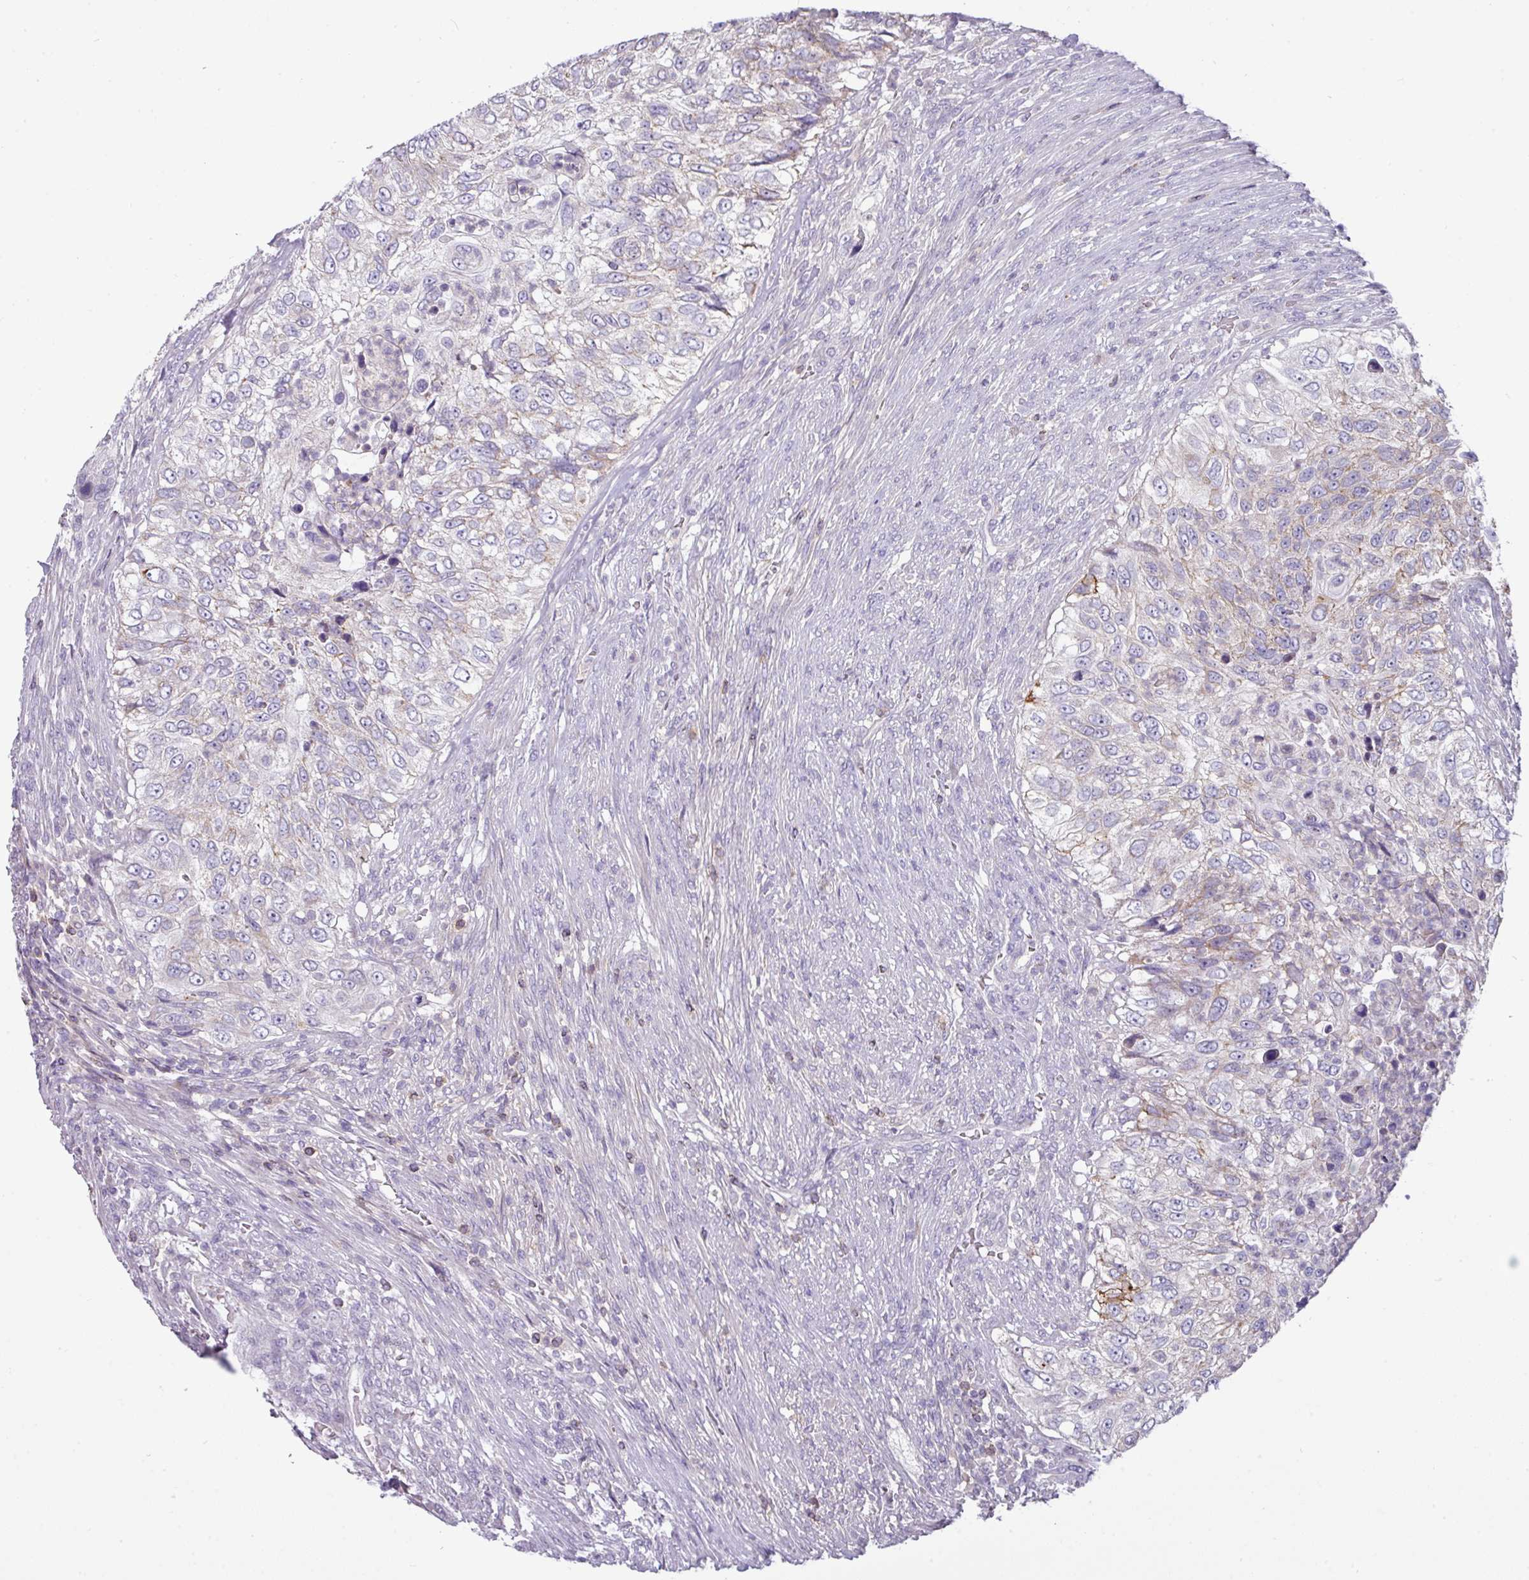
{"staining": {"intensity": "negative", "quantity": "none", "location": "none"}, "tissue": "urothelial cancer", "cell_type": "Tumor cells", "image_type": "cancer", "snomed": [{"axis": "morphology", "description": "Urothelial carcinoma, High grade"}, {"axis": "topography", "description": "Urinary bladder"}], "caption": "Immunohistochemistry of urothelial carcinoma (high-grade) displays no expression in tumor cells.", "gene": "TRAPPC1", "patient": {"sex": "female", "age": 60}}